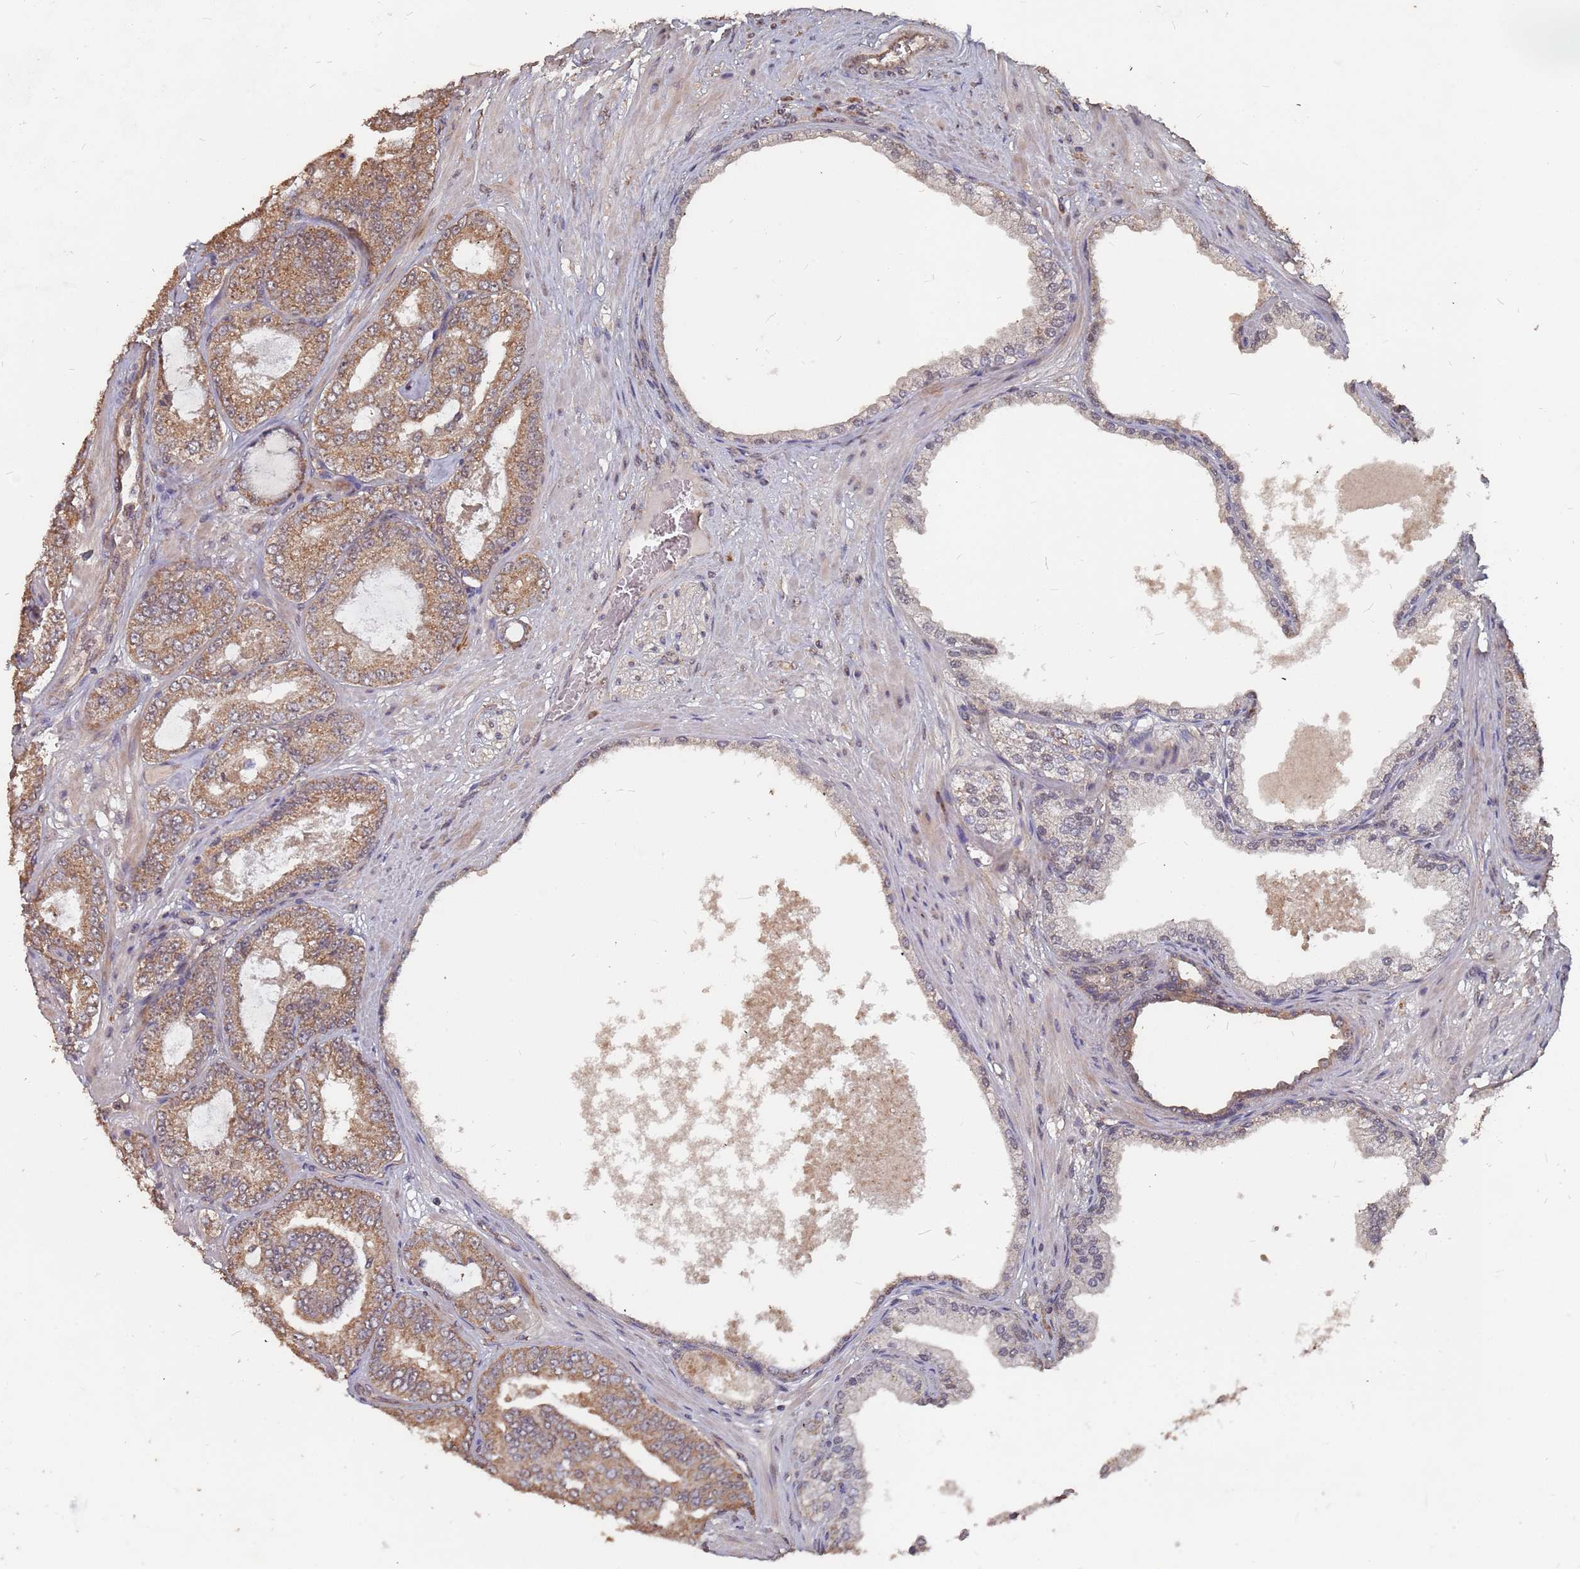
{"staining": {"intensity": "moderate", "quantity": ">75%", "location": "cytoplasmic/membranous"}, "tissue": "prostate cancer", "cell_type": "Tumor cells", "image_type": "cancer", "snomed": [{"axis": "morphology", "description": "Adenocarcinoma, Low grade"}, {"axis": "topography", "description": "Prostate"}], "caption": "A brown stain labels moderate cytoplasmic/membranous expression of a protein in low-grade adenocarcinoma (prostate) tumor cells. Nuclei are stained in blue.", "gene": "PRORP", "patient": {"sex": "male", "age": 63}}